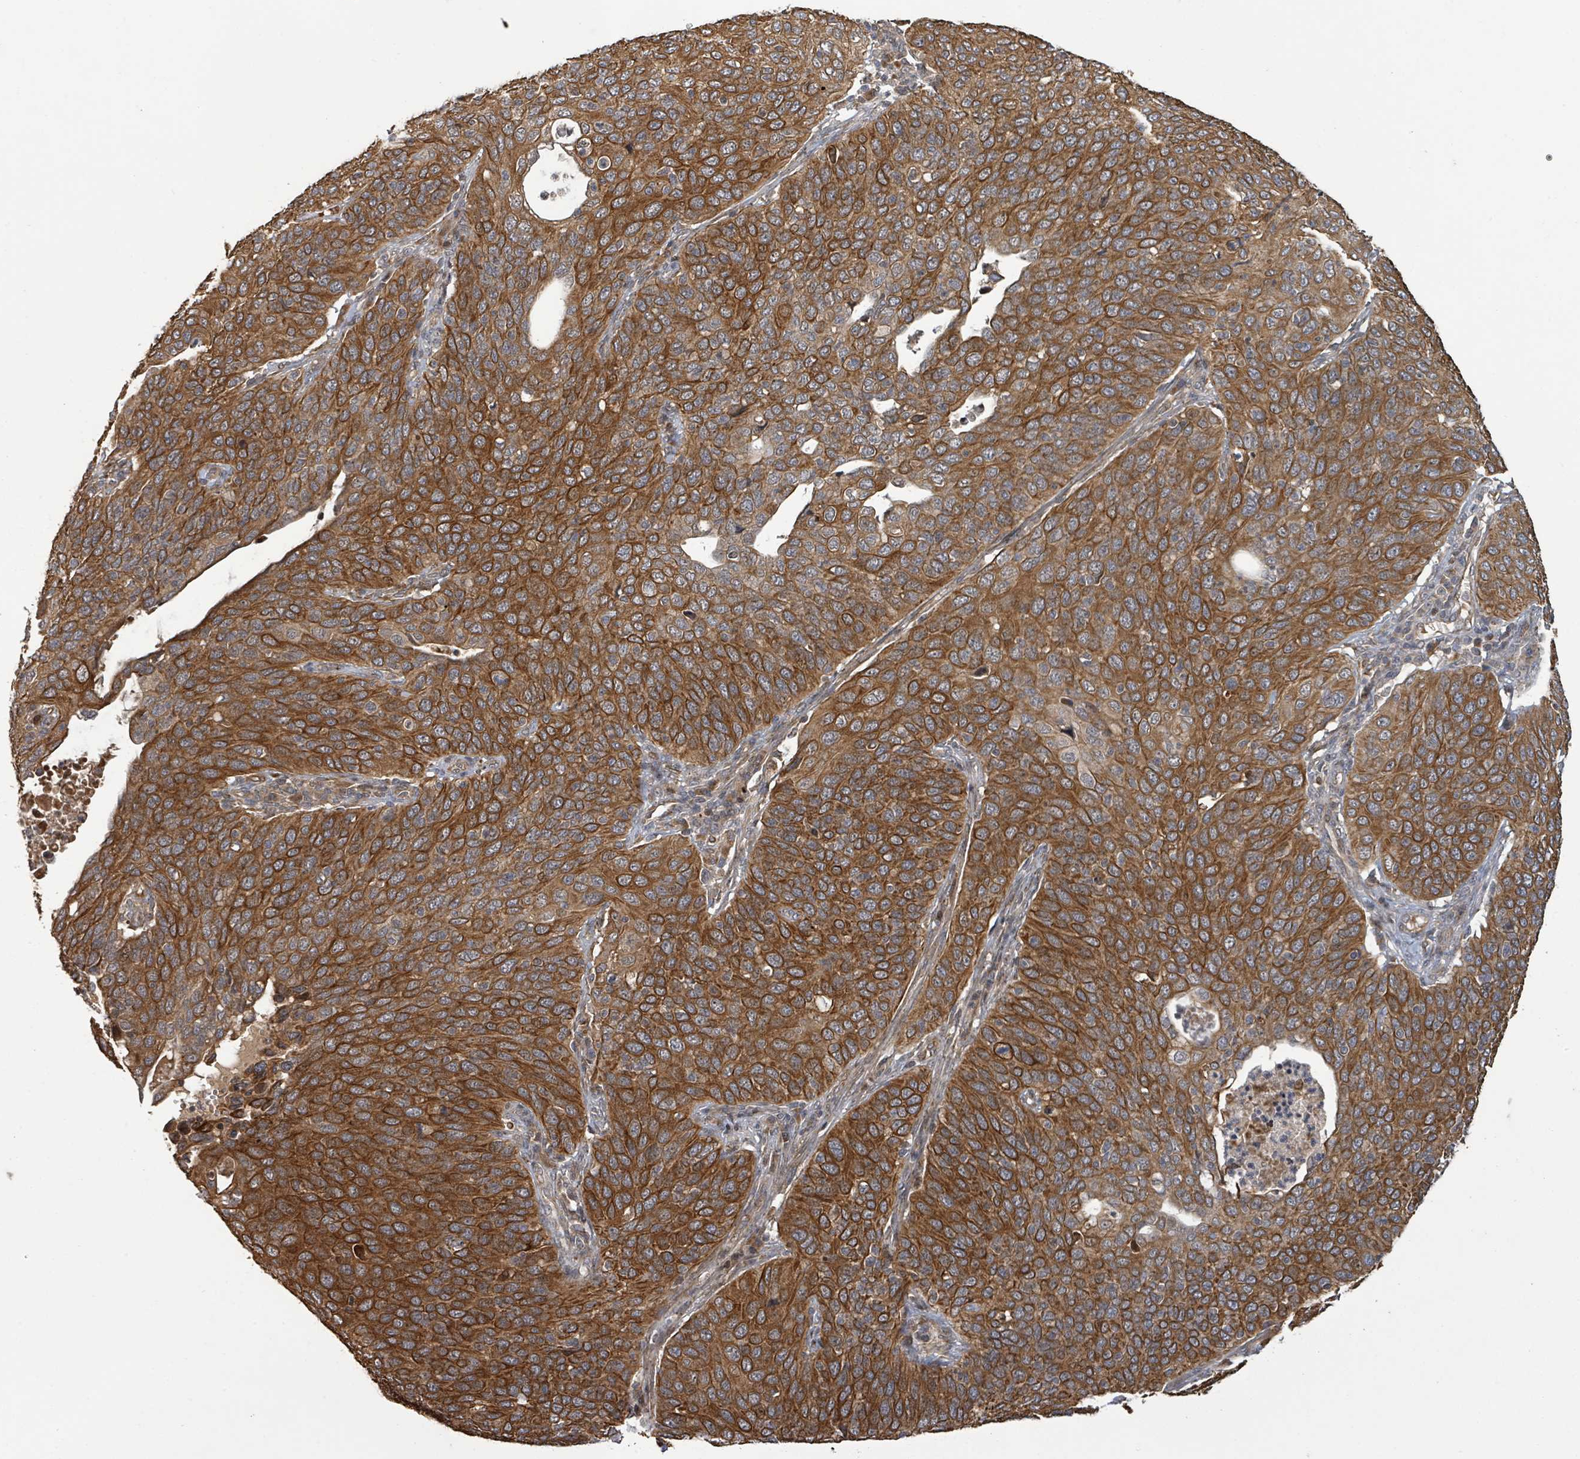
{"staining": {"intensity": "strong", "quantity": ">75%", "location": "cytoplasmic/membranous"}, "tissue": "cervical cancer", "cell_type": "Tumor cells", "image_type": "cancer", "snomed": [{"axis": "morphology", "description": "Squamous cell carcinoma, NOS"}, {"axis": "topography", "description": "Cervix"}], "caption": "Protein analysis of cervical cancer (squamous cell carcinoma) tissue displays strong cytoplasmic/membranous expression in approximately >75% of tumor cells.", "gene": "ITGA11", "patient": {"sex": "female", "age": 36}}